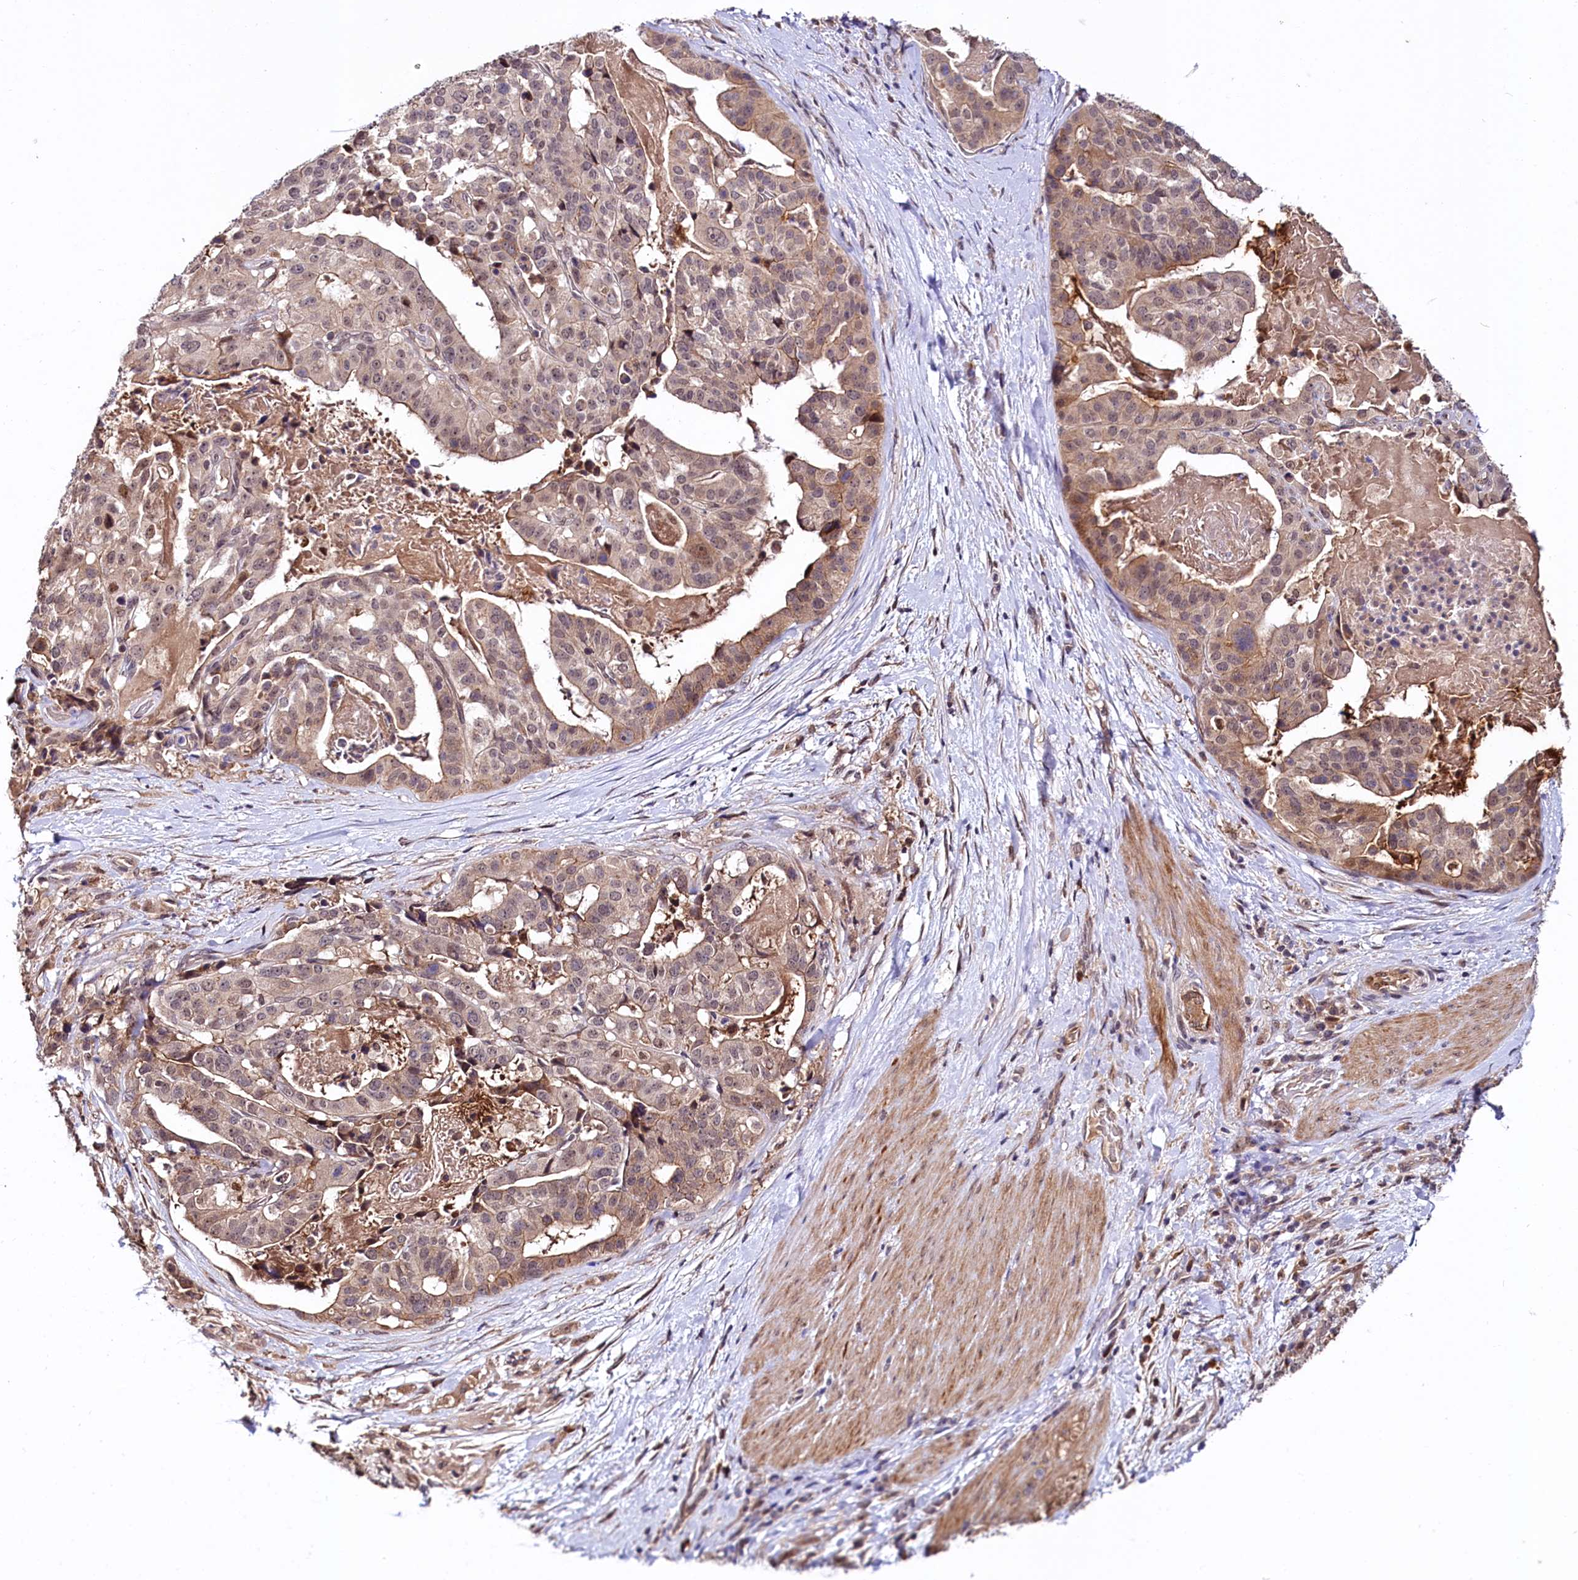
{"staining": {"intensity": "weak", "quantity": ">75%", "location": "cytoplasmic/membranous,nuclear"}, "tissue": "stomach cancer", "cell_type": "Tumor cells", "image_type": "cancer", "snomed": [{"axis": "morphology", "description": "Adenocarcinoma, NOS"}, {"axis": "topography", "description": "Stomach"}], "caption": "This image displays IHC staining of stomach cancer (adenocarcinoma), with low weak cytoplasmic/membranous and nuclear positivity in approximately >75% of tumor cells.", "gene": "UBE3A", "patient": {"sex": "male", "age": 48}}